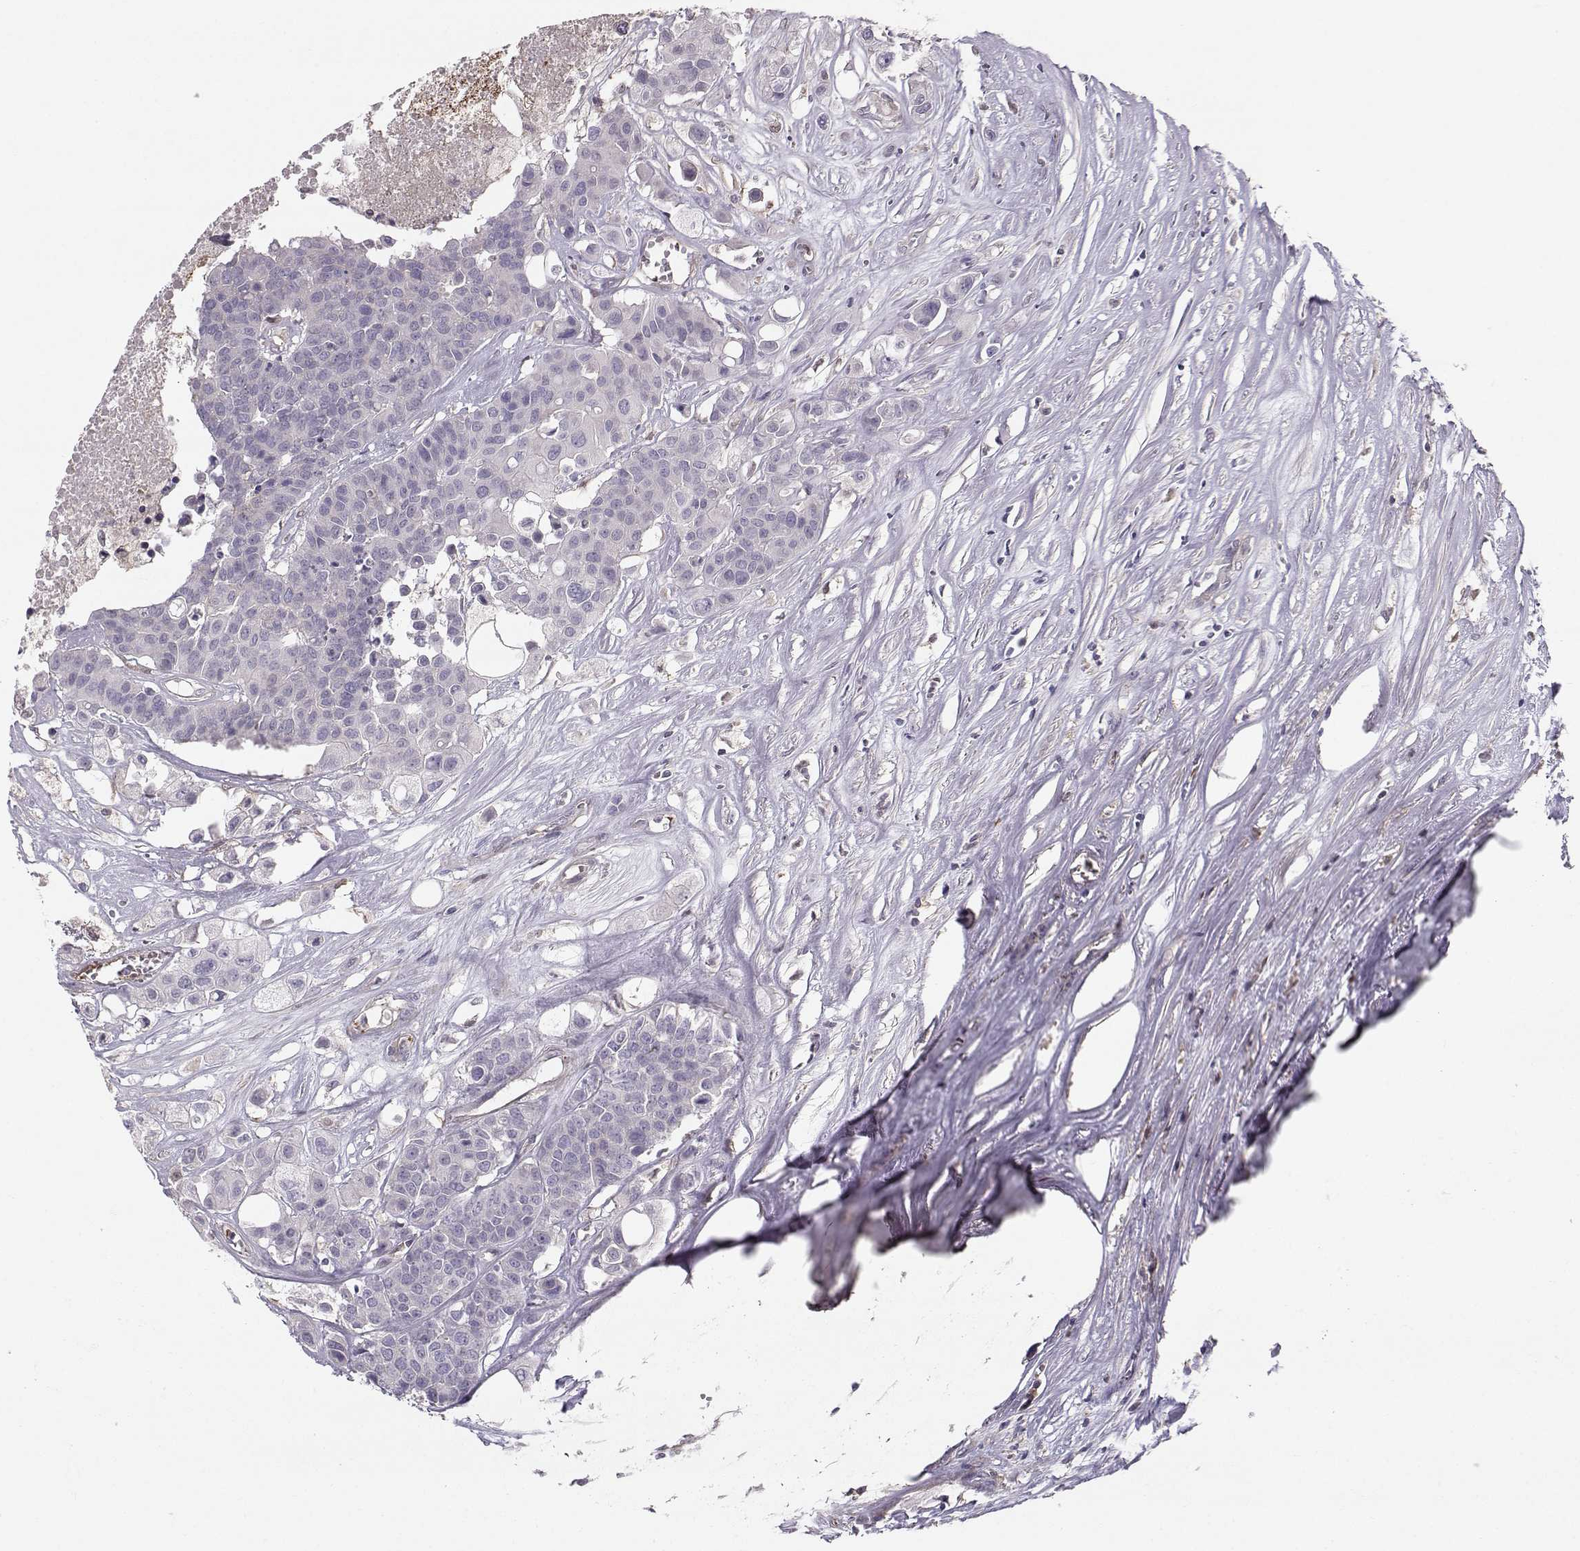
{"staining": {"intensity": "negative", "quantity": "none", "location": "none"}, "tissue": "carcinoid", "cell_type": "Tumor cells", "image_type": "cancer", "snomed": [{"axis": "morphology", "description": "Carcinoid, malignant, NOS"}, {"axis": "topography", "description": "Colon"}], "caption": "Immunohistochemical staining of carcinoid shows no significant positivity in tumor cells.", "gene": "ASB16", "patient": {"sex": "male", "age": 81}}